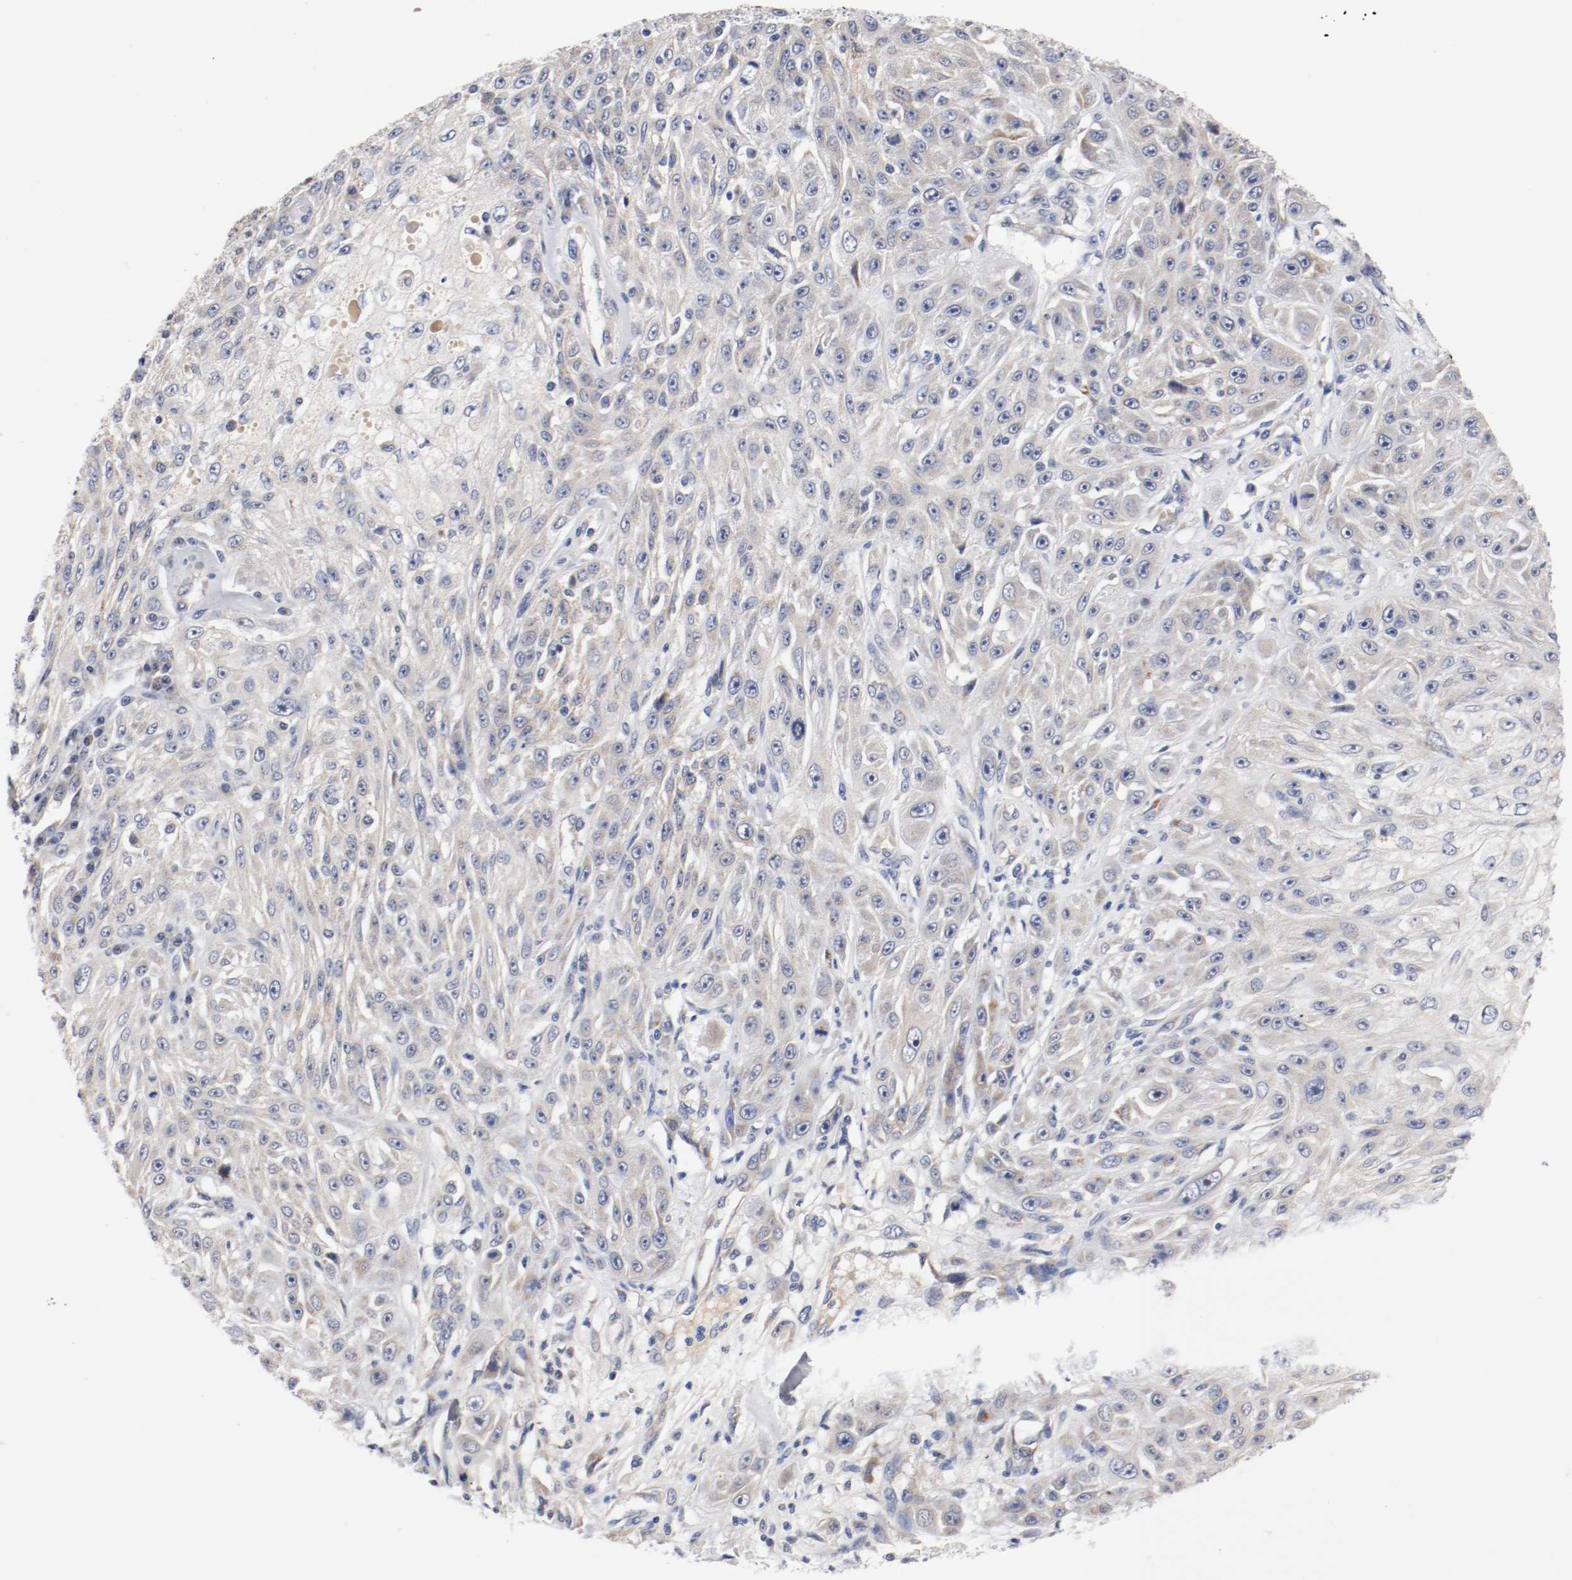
{"staining": {"intensity": "negative", "quantity": "none", "location": "none"}, "tissue": "skin cancer", "cell_type": "Tumor cells", "image_type": "cancer", "snomed": [{"axis": "morphology", "description": "Squamous cell carcinoma, NOS"}, {"axis": "topography", "description": "Skin"}], "caption": "This is an IHC micrograph of skin cancer (squamous cell carcinoma). There is no staining in tumor cells.", "gene": "PCSK6", "patient": {"sex": "male", "age": 75}}